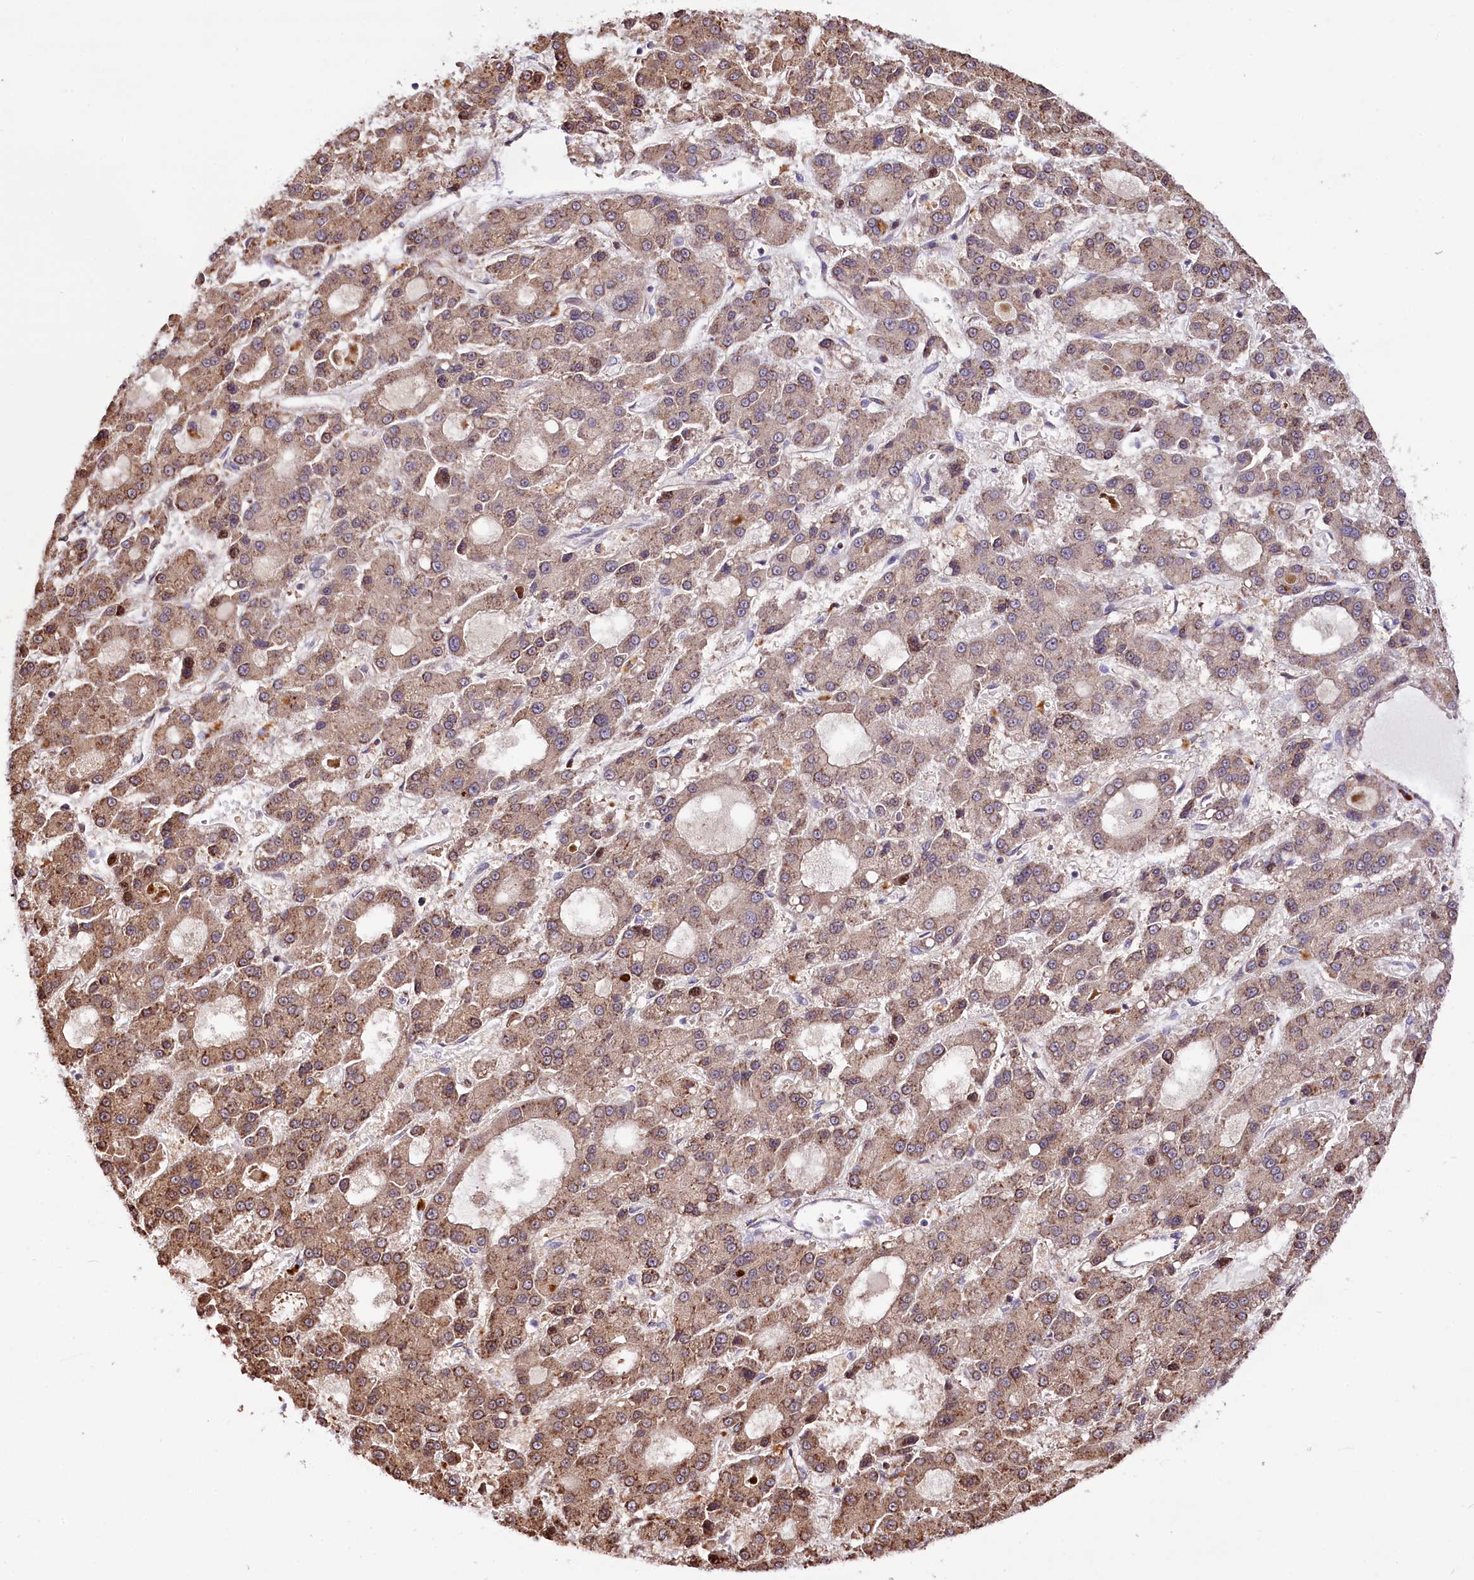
{"staining": {"intensity": "moderate", "quantity": ">75%", "location": "cytoplasmic/membranous"}, "tissue": "liver cancer", "cell_type": "Tumor cells", "image_type": "cancer", "snomed": [{"axis": "morphology", "description": "Carcinoma, Hepatocellular, NOS"}, {"axis": "topography", "description": "Liver"}], "caption": "Immunohistochemical staining of human liver cancer displays moderate cytoplasmic/membranous protein expression in approximately >75% of tumor cells.", "gene": "CUTC", "patient": {"sex": "male", "age": 70}}